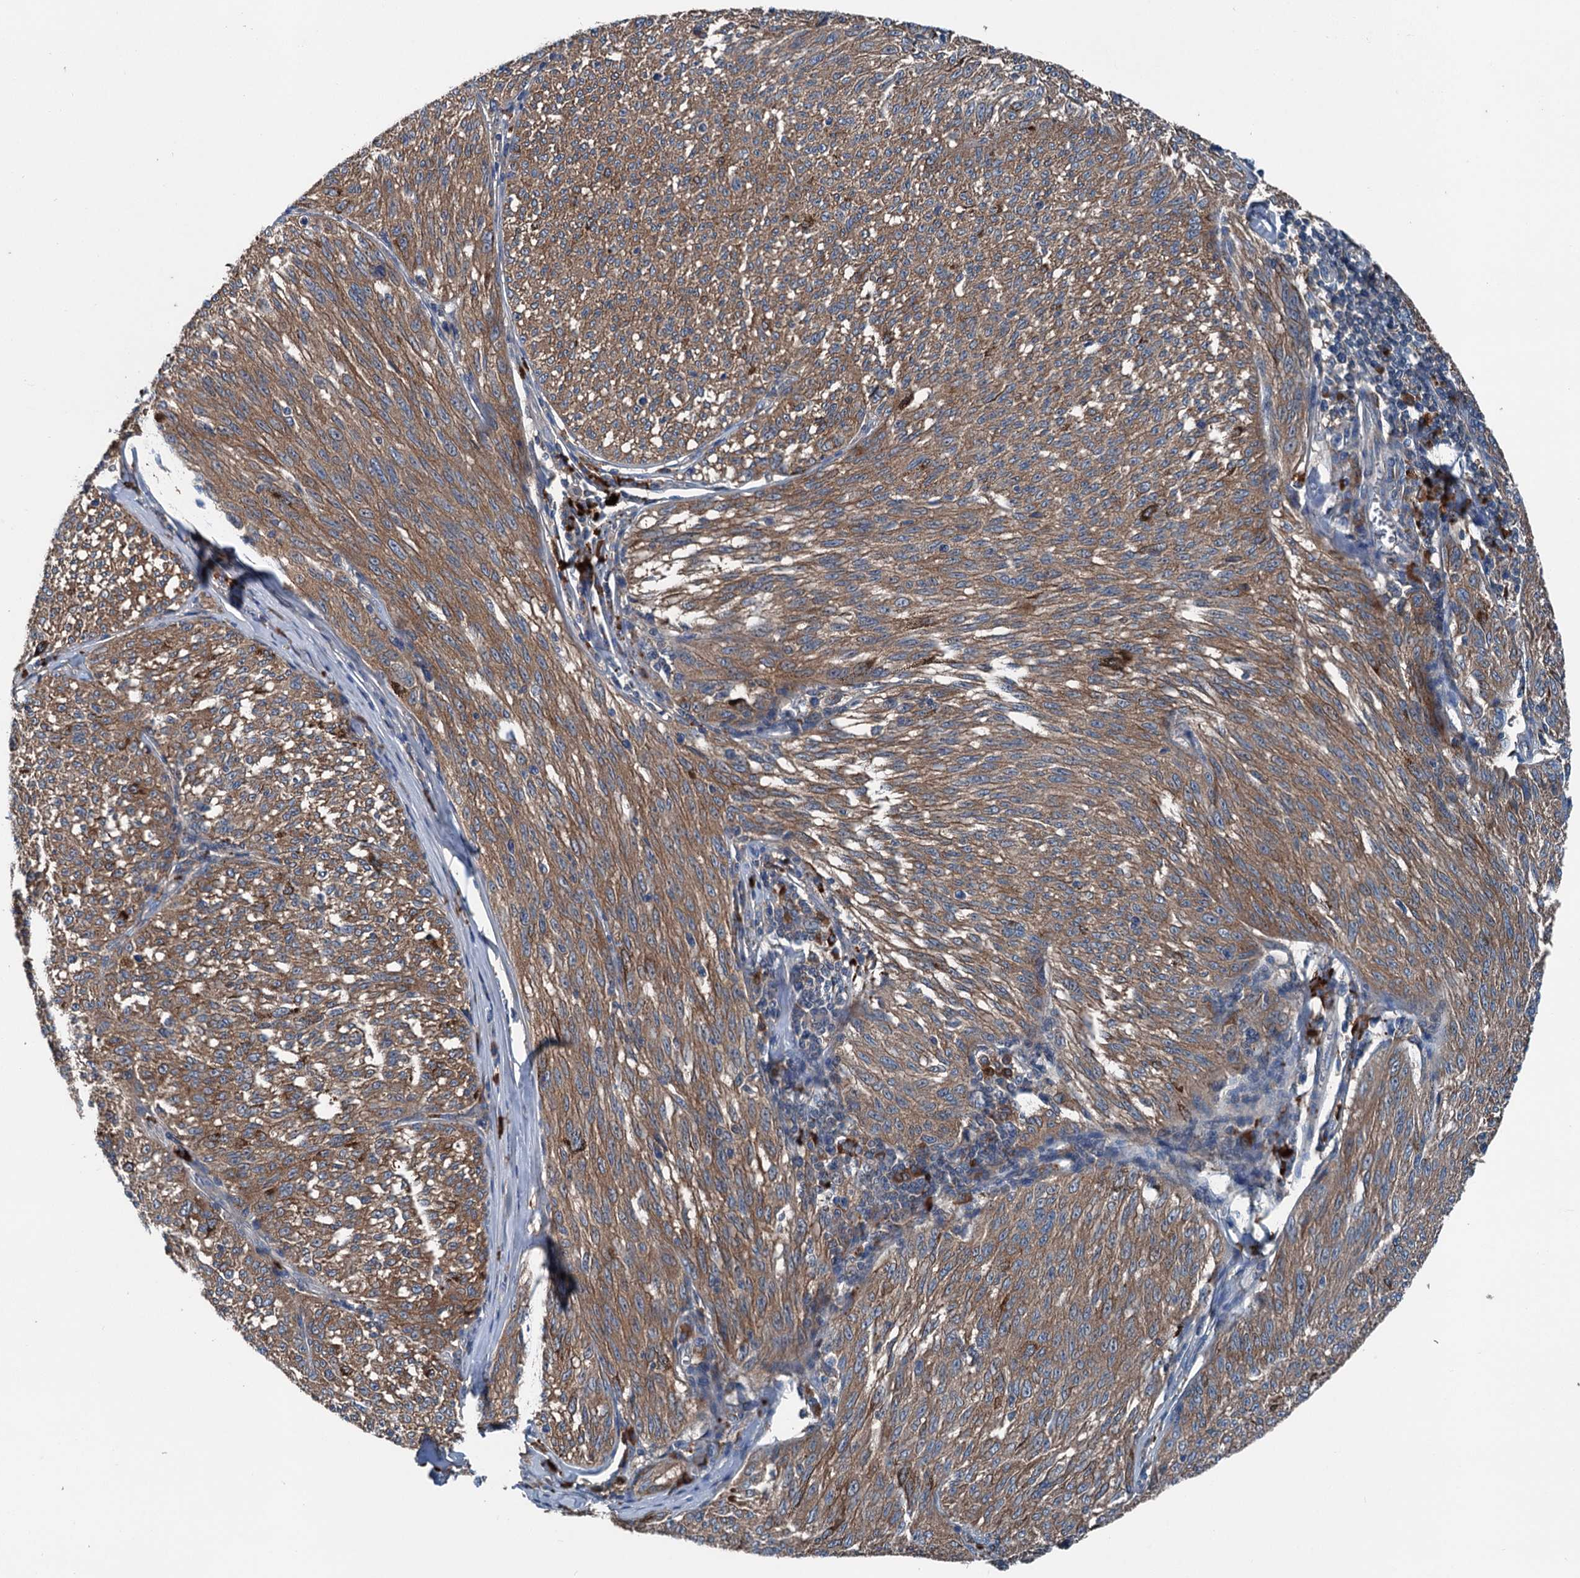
{"staining": {"intensity": "moderate", "quantity": ">75%", "location": "cytoplasmic/membranous"}, "tissue": "melanoma", "cell_type": "Tumor cells", "image_type": "cancer", "snomed": [{"axis": "morphology", "description": "Malignant melanoma, NOS"}, {"axis": "topography", "description": "Skin"}], "caption": "IHC of human melanoma reveals medium levels of moderate cytoplasmic/membranous staining in approximately >75% of tumor cells. The staining was performed using DAB (3,3'-diaminobenzidine), with brown indicating positive protein expression. Nuclei are stained blue with hematoxylin.", "gene": "PDSS1", "patient": {"sex": "female", "age": 72}}